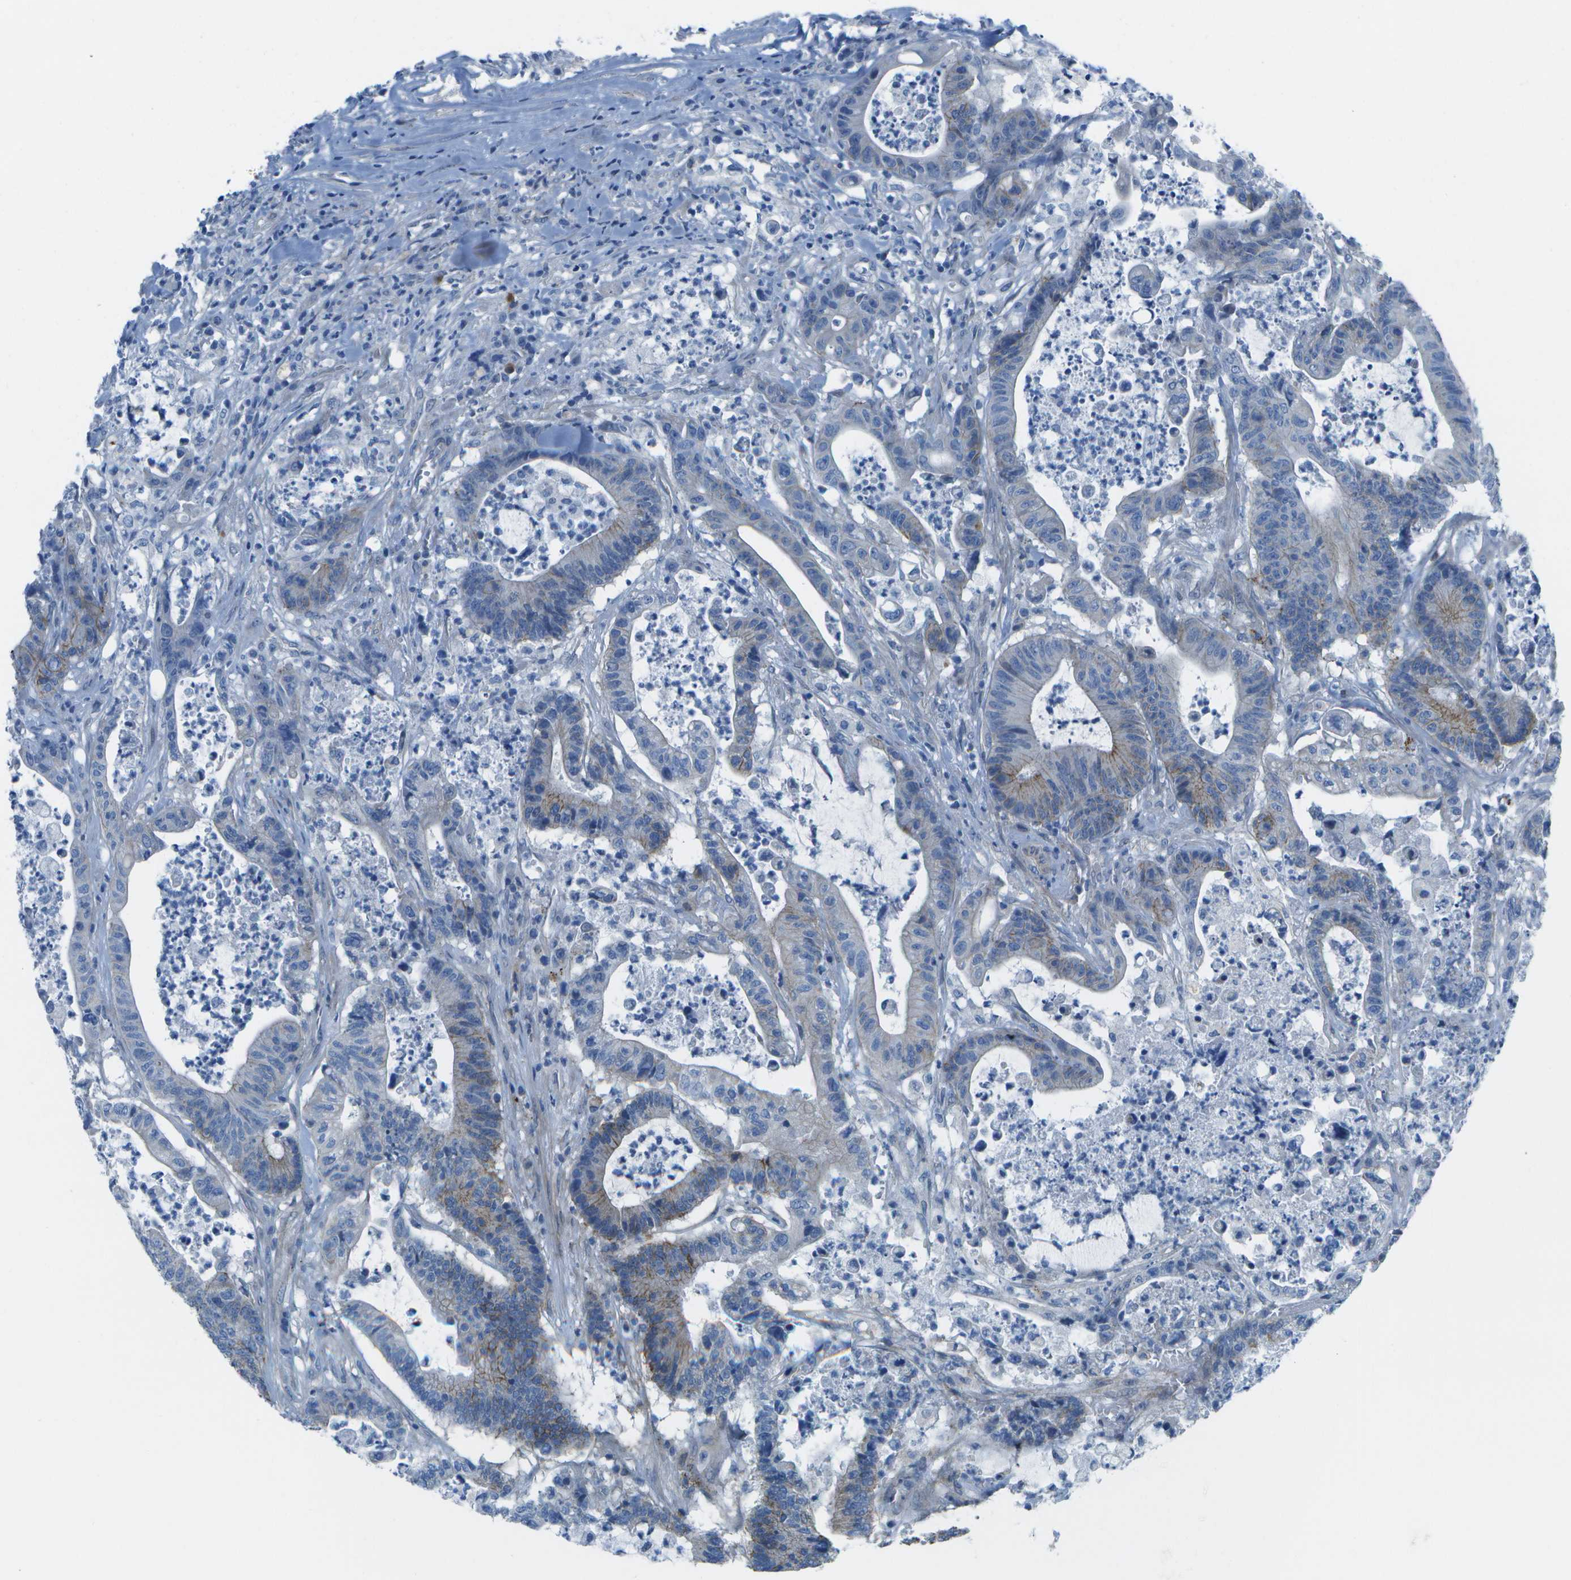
{"staining": {"intensity": "moderate", "quantity": "25%-75%", "location": "cytoplasmic/membranous"}, "tissue": "colorectal cancer", "cell_type": "Tumor cells", "image_type": "cancer", "snomed": [{"axis": "morphology", "description": "Adenocarcinoma, NOS"}, {"axis": "topography", "description": "Colon"}], "caption": "Colorectal cancer (adenocarcinoma) stained with DAB (3,3'-diaminobenzidine) IHC demonstrates medium levels of moderate cytoplasmic/membranous expression in about 25%-75% of tumor cells. Nuclei are stained in blue.", "gene": "SORBS3", "patient": {"sex": "female", "age": 84}}